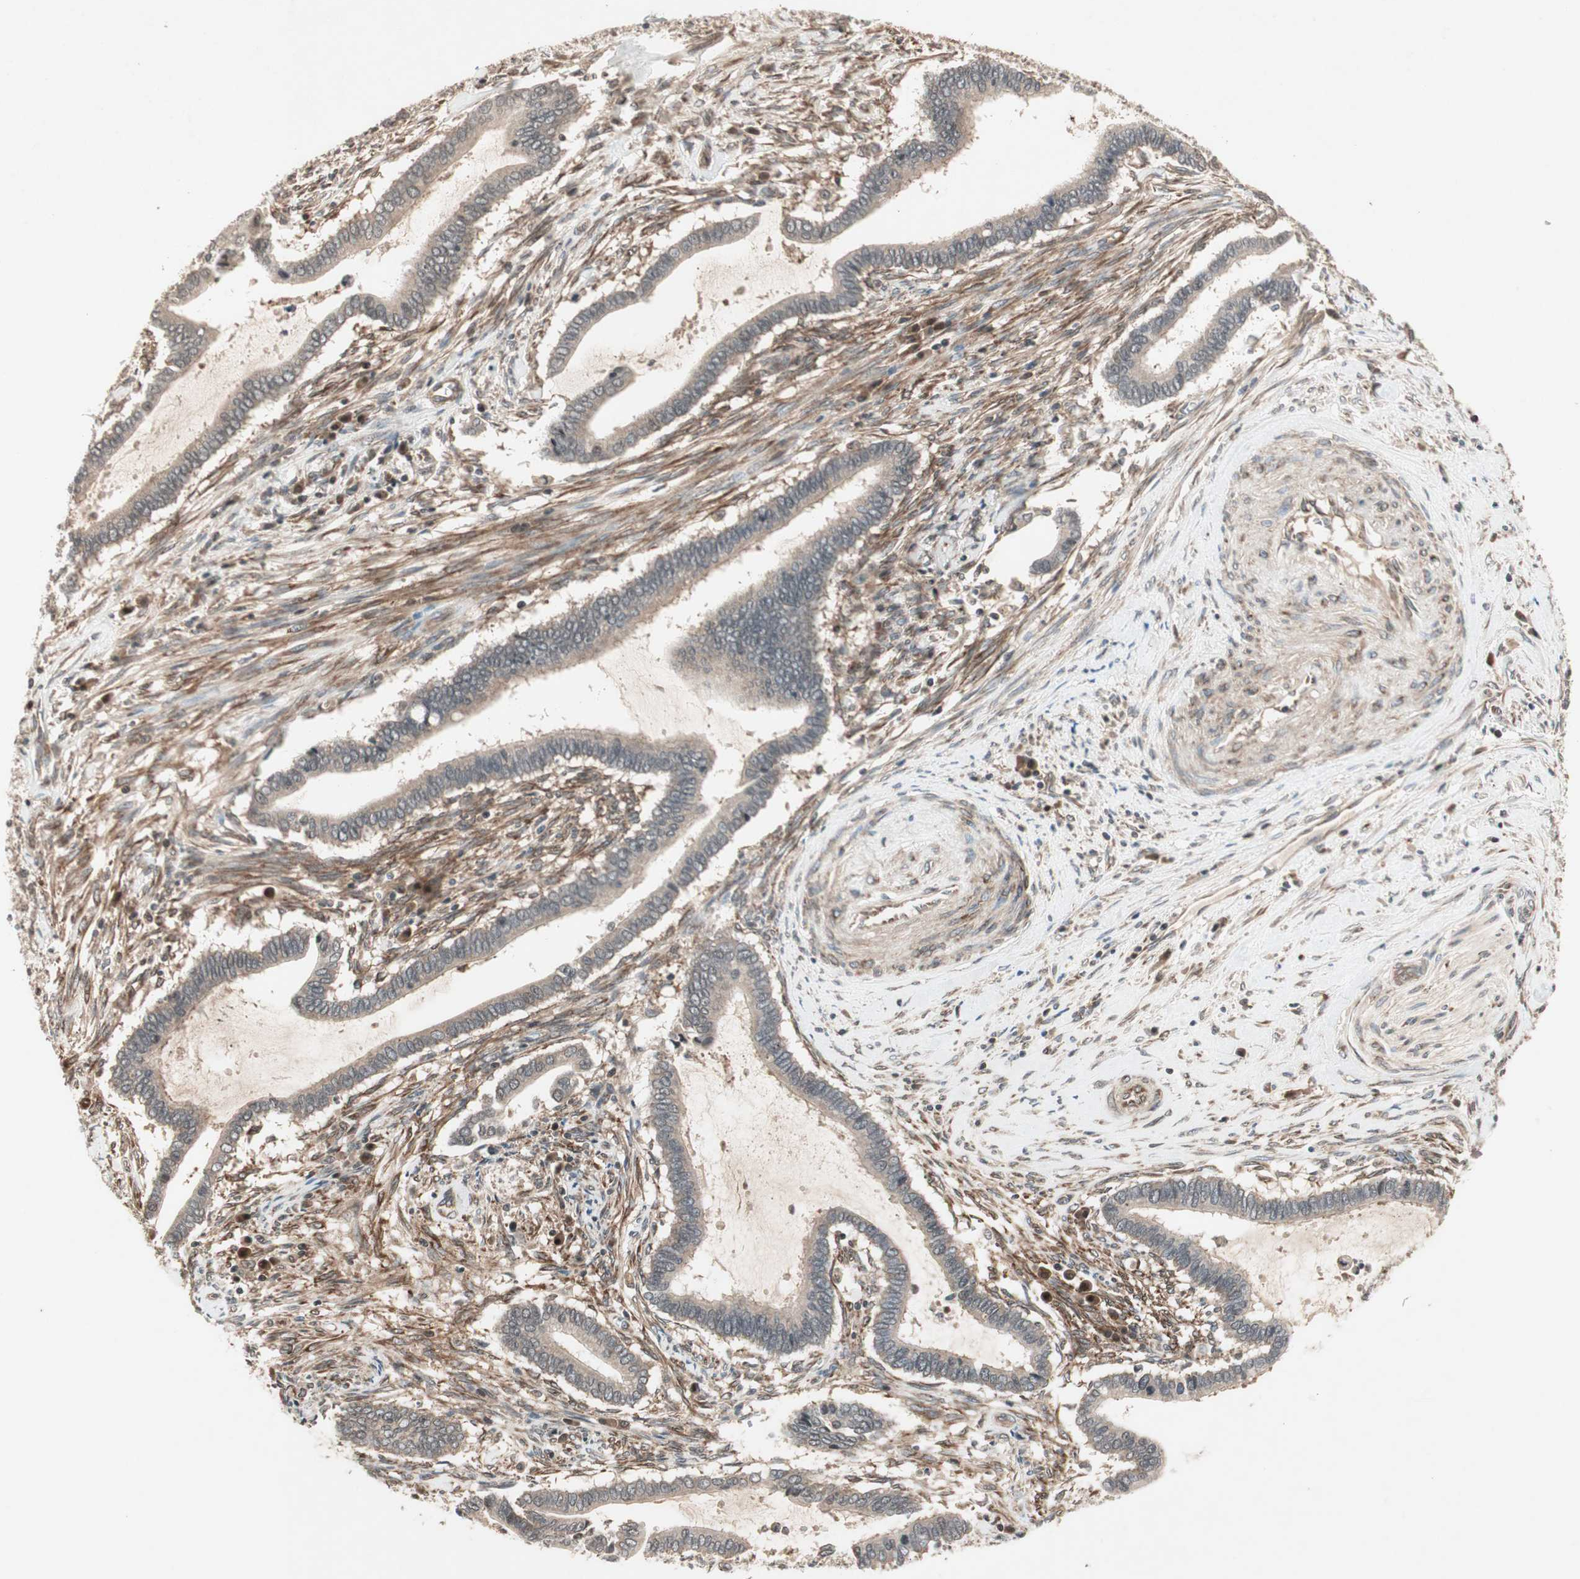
{"staining": {"intensity": "weak", "quantity": "<25%", "location": "cytoplasmic/membranous"}, "tissue": "cervical cancer", "cell_type": "Tumor cells", "image_type": "cancer", "snomed": [{"axis": "morphology", "description": "Adenocarcinoma, NOS"}, {"axis": "topography", "description": "Cervix"}], "caption": "Image shows no significant protein staining in tumor cells of cervical cancer.", "gene": "IRS1", "patient": {"sex": "female", "age": 44}}